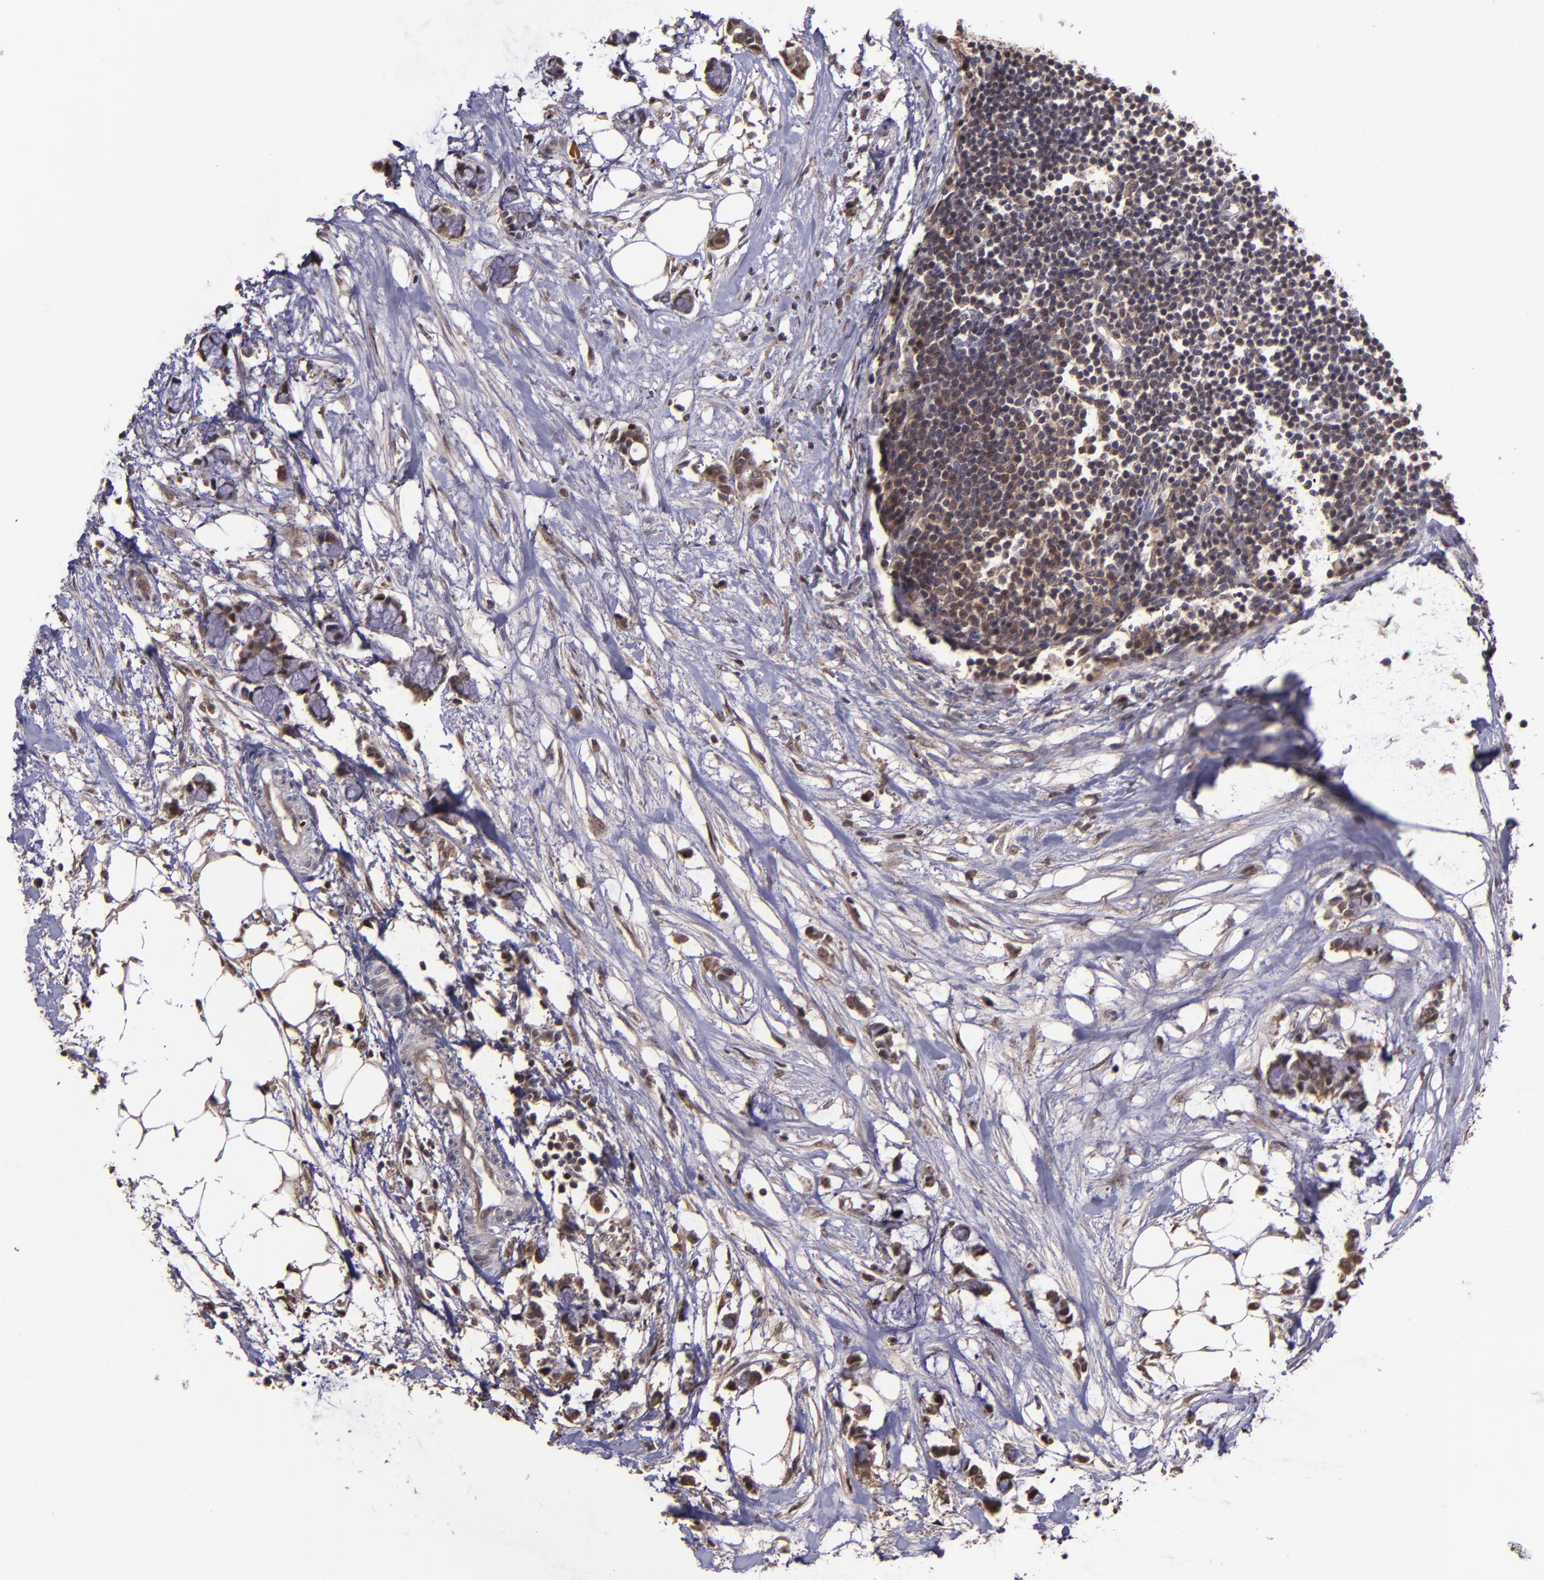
{"staining": {"intensity": "moderate", "quantity": "25%-75%", "location": "cytoplasmic/membranous,nuclear"}, "tissue": "colorectal cancer", "cell_type": "Tumor cells", "image_type": "cancer", "snomed": [{"axis": "morphology", "description": "Normal tissue, NOS"}, {"axis": "morphology", "description": "Adenocarcinoma, NOS"}, {"axis": "topography", "description": "Colon"}, {"axis": "topography", "description": "Peripheral nerve tissue"}], "caption": "Brown immunohistochemical staining in human adenocarcinoma (colorectal) displays moderate cytoplasmic/membranous and nuclear positivity in approximately 25%-75% of tumor cells.", "gene": "SERPINF2", "patient": {"sex": "male", "age": 14}}